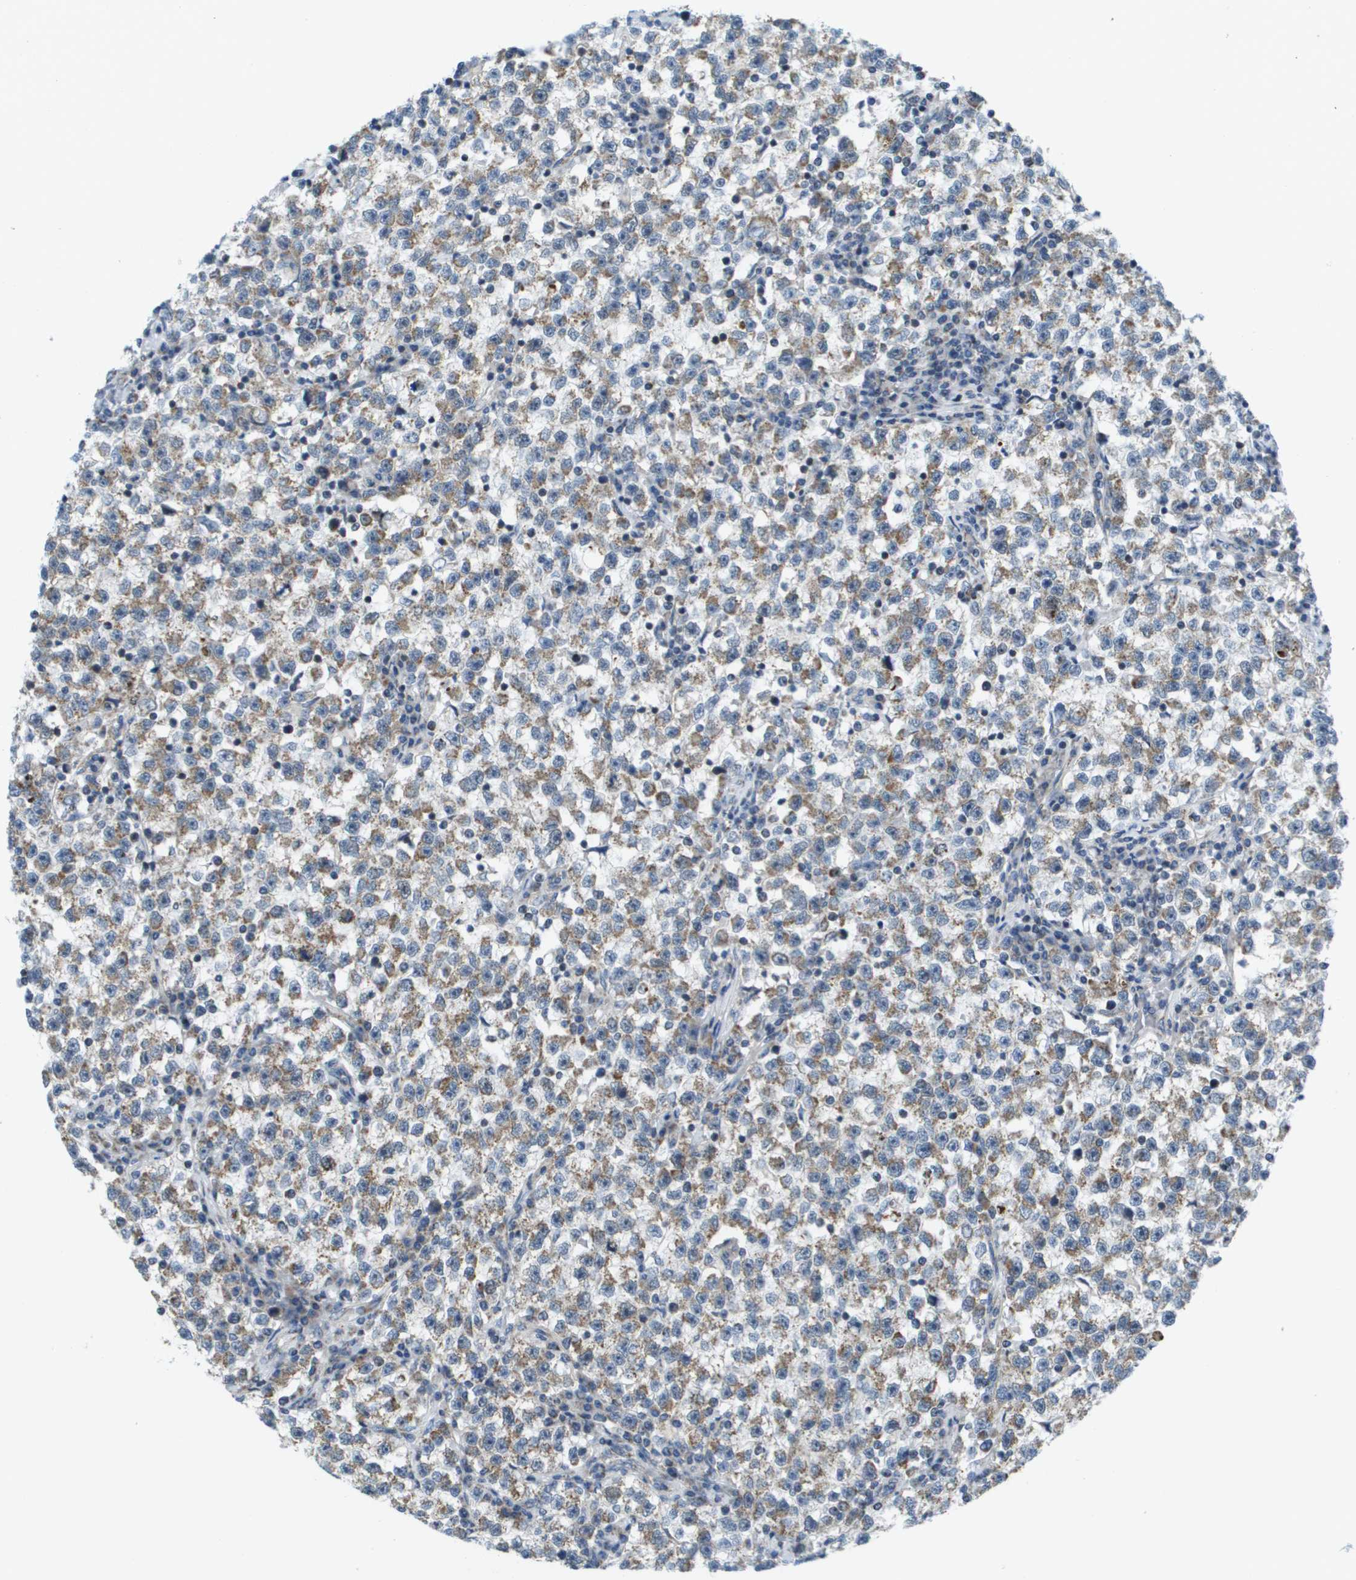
{"staining": {"intensity": "moderate", "quantity": "25%-75%", "location": "cytoplasmic/membranous"}, "tissue": "testis cancer", "cell_type": "Tumor cells", "image_type": "cancer", "snomed": [{"axis": "morphology", "description": "Seminoma, NOS"}, {"axis": "topography", "description": "Testis"}], "caption": "Immunohistochemical staining of human testis cancer (seminoma) demonstrates moderate cytoplasmic/membranous protein positivity in about 25%-75% of tumor cells.", "gene": "KRT23", "patient": {"sex": "male", "age": 22}}